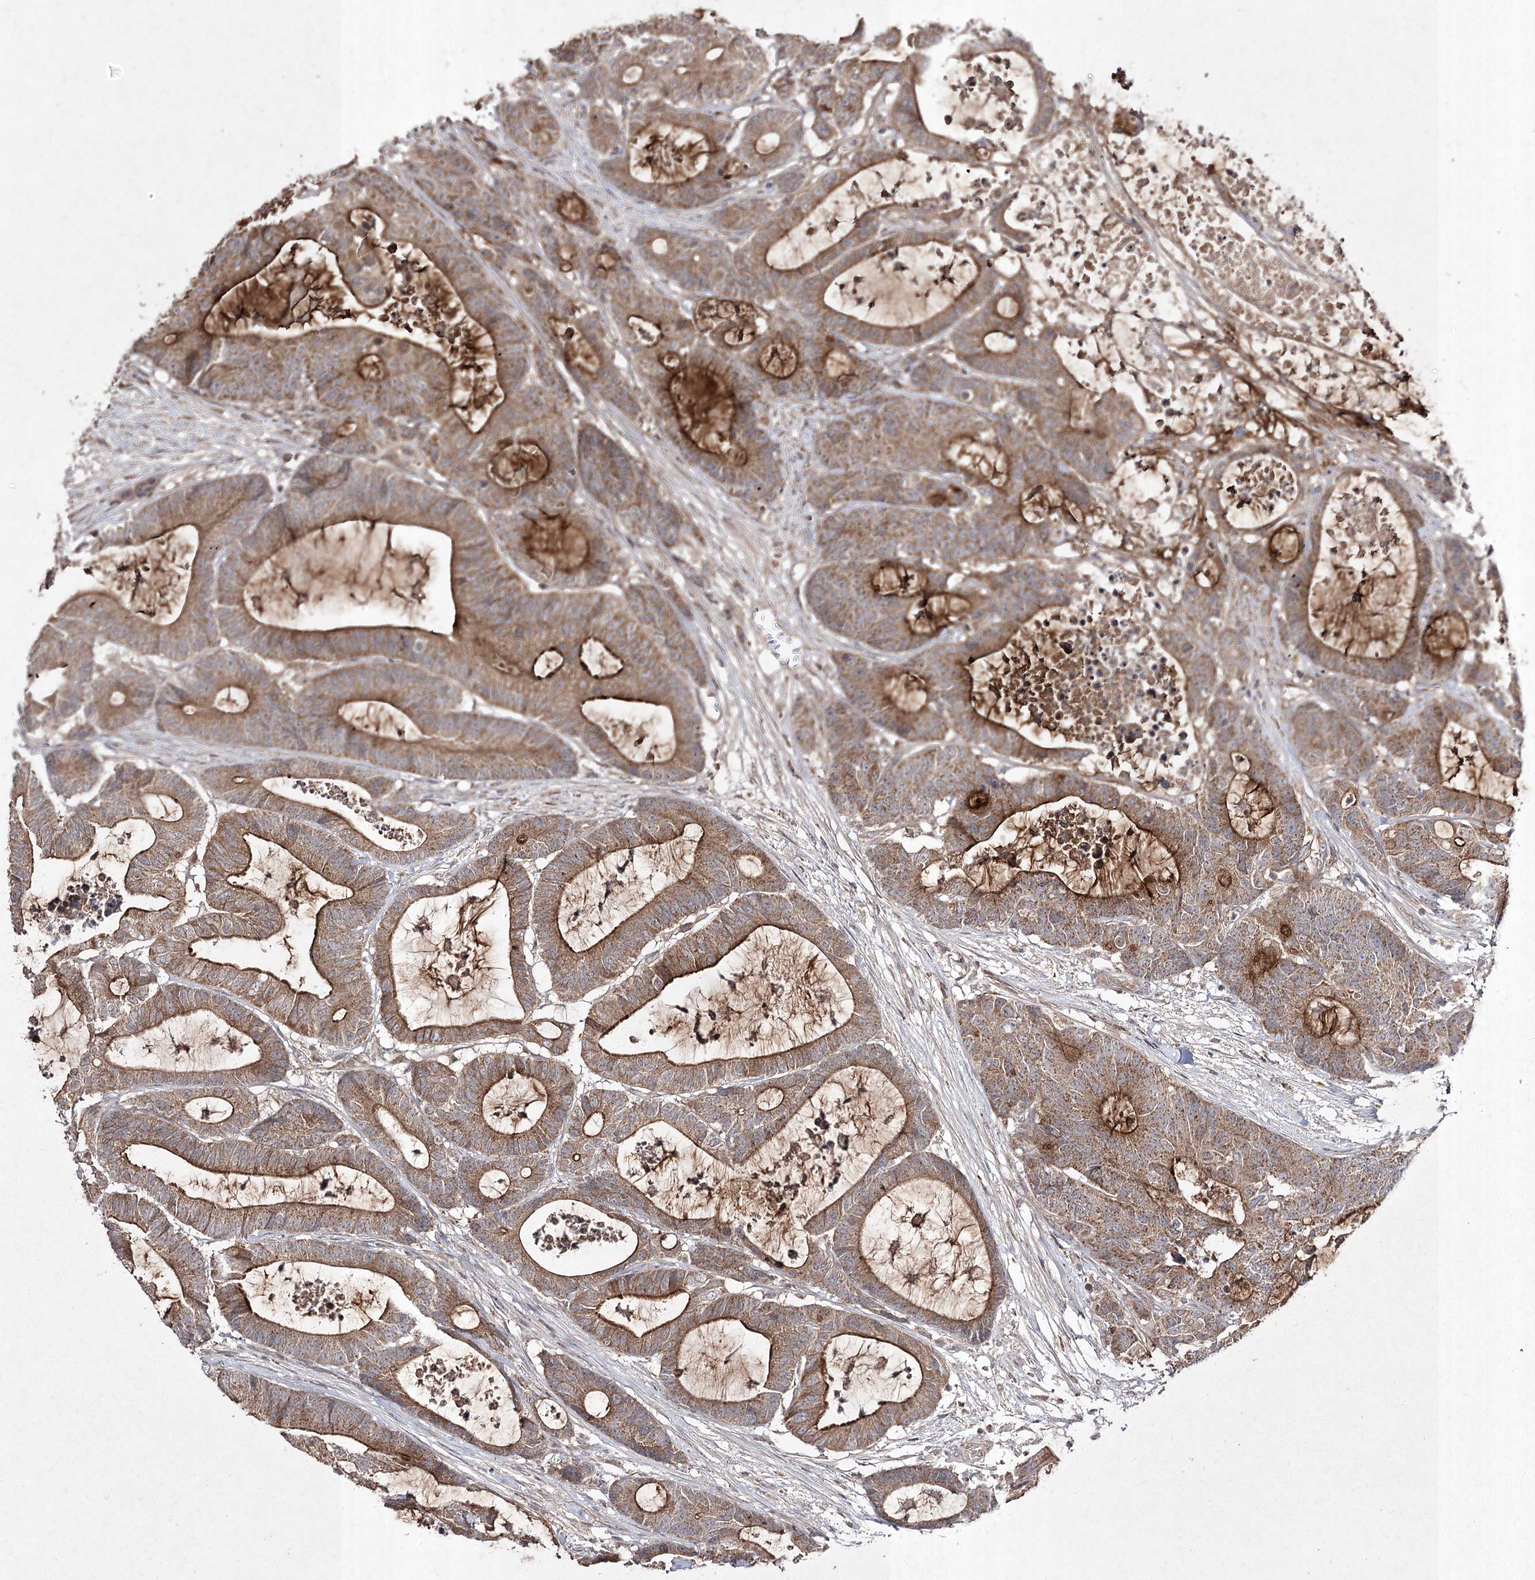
{"staining": {"intensity": "strong", "quantity": ">75%", "location": "cytoplasmic/membranous"}, "tissue": "colorectal cancer", "cell_type": "Tumor cells", "image_type": "cancer", "snomed": [{"axis": "morphology", "description": "Adenocarcinoma, NOS"}, {"axis": "topography", "description": "Colon"}], "caption": "There is high levels of strong cytoplasmic/membranous staining in tumor cells of colorectal cancer (adenocarcinoma), as demonstrated by immunohistochemical staining (brown color).", "gene": "FANCL", "patient": {"sex": "female", "age": 84}}